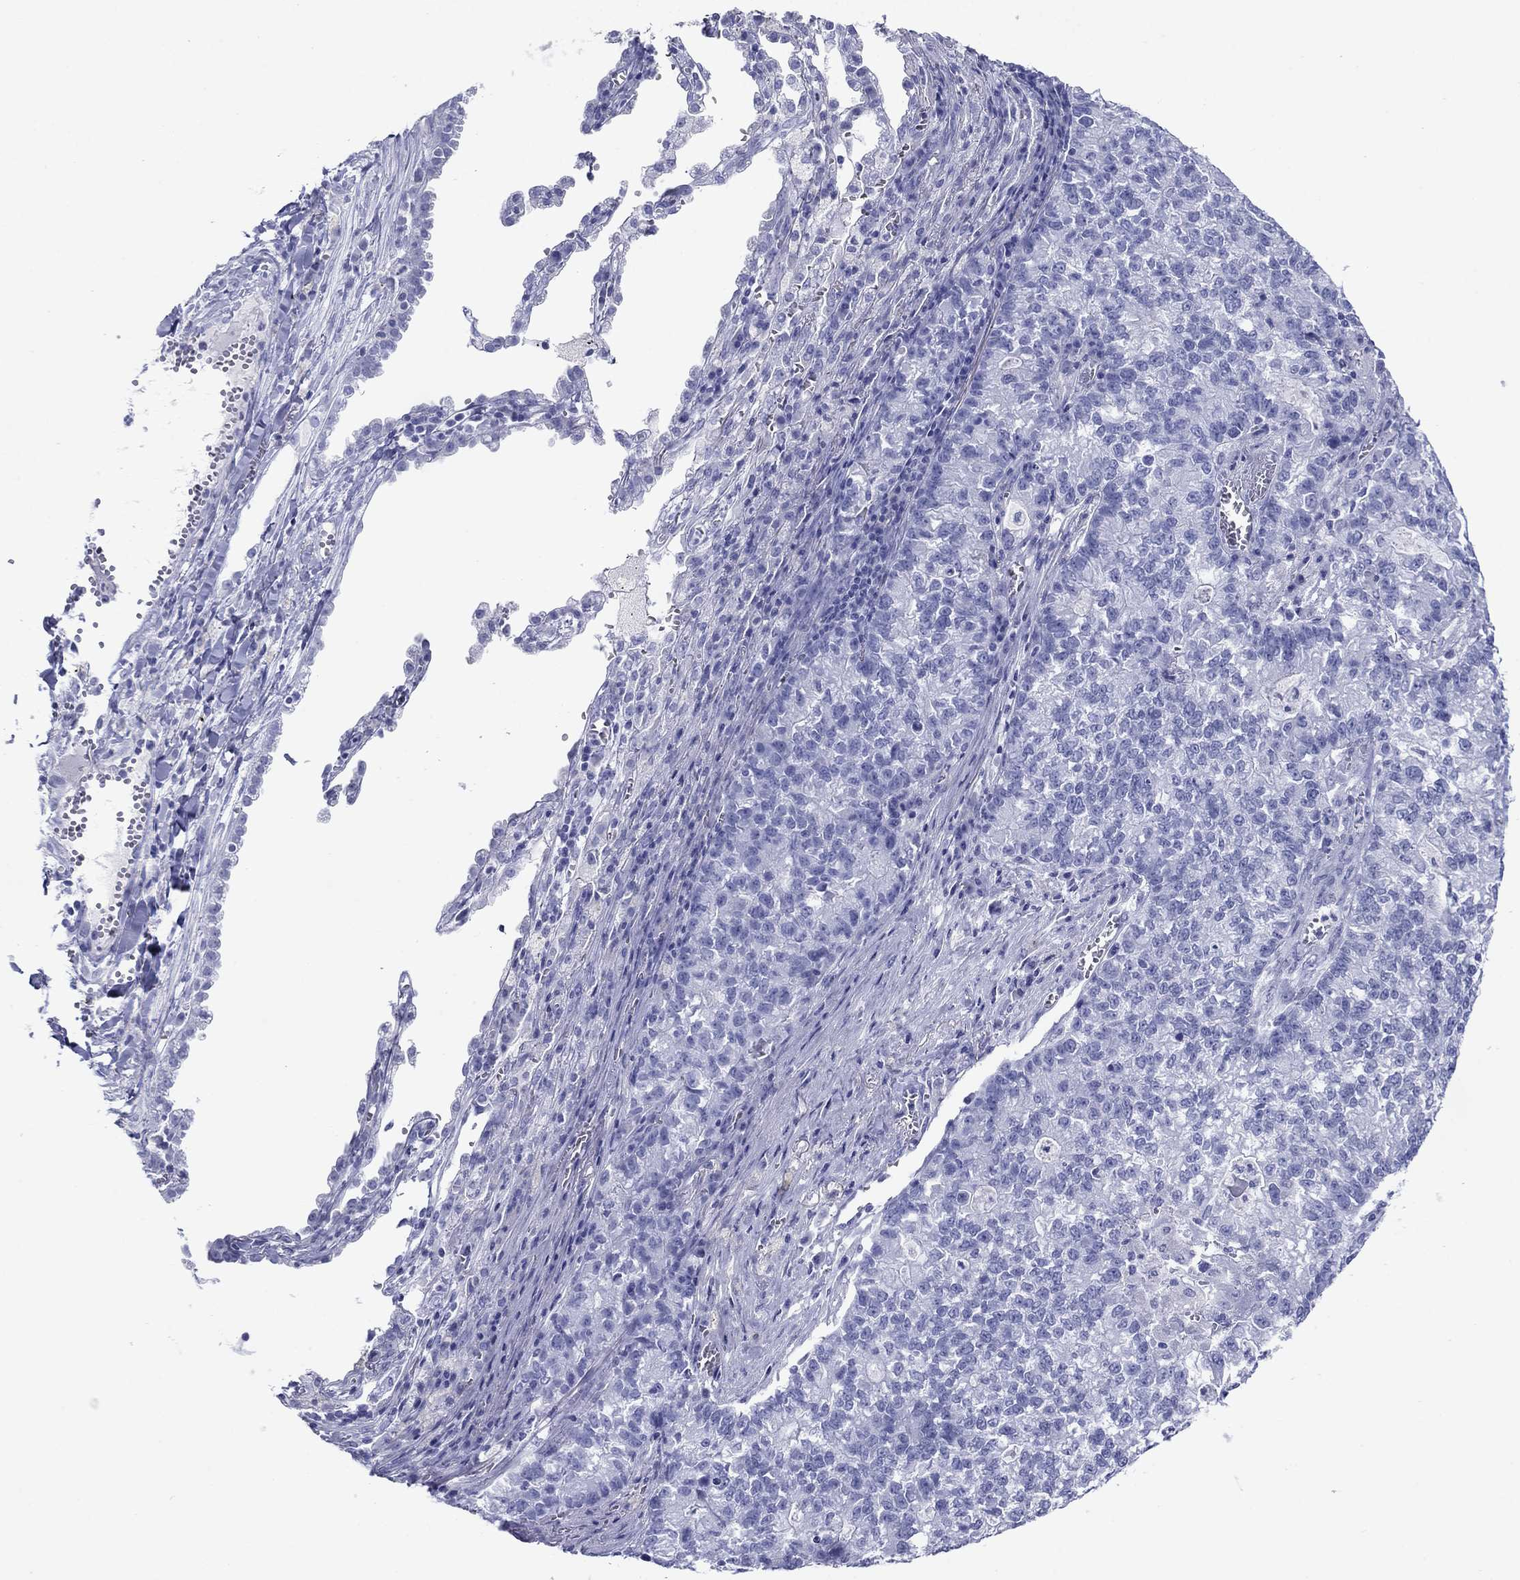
{"staining": {"intensity": "negative", "quantity": "none", "location": "none"}, "tissue": "lung cancer", "cell_type": "Tumor cells", "image_type": "cancer", "snomed": [{"axis": "morphology", "description": "Adenocarcinoma, NOS"}, {"axis": "topography", "description": "Lung"}], "caption": "Tumor cells are negative for protein expression in human lung cancer.", "gene": "ATP4A", "patient": {"sex": "male", "age": 57}}